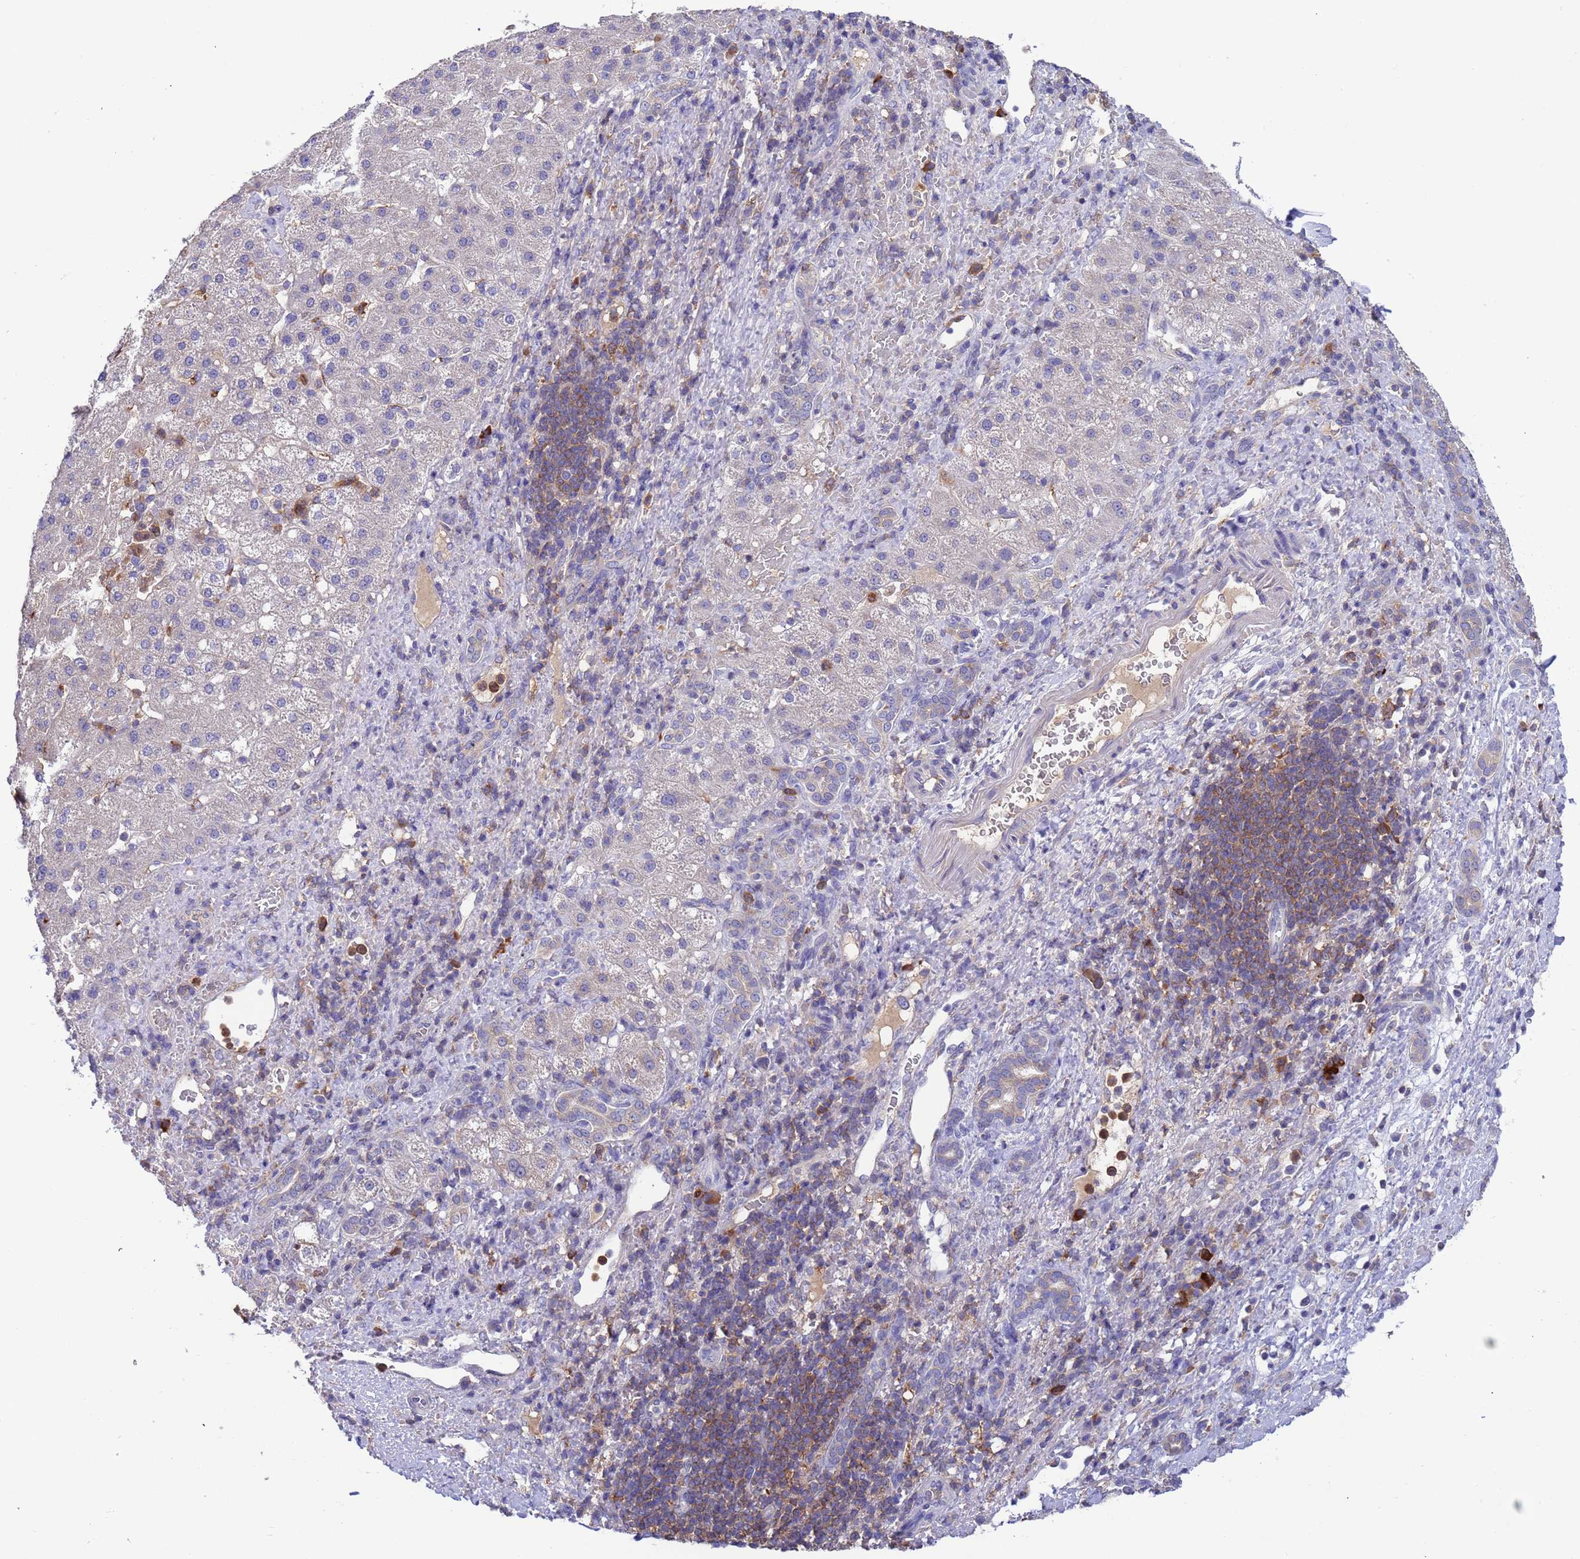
{"staining": {"intensity": "negative", "quantity": "none", "location": "none"}, "tissue": "liver cancer", "cell_type": "Tumor cells", "image_type": "cancer", "snomed": [{"axis": "morphology", "description": "Normal tissue, NOS"}, {"axis": "morphology", "description": "Carcinoma, Hepatocellular, NOS"}, {"axis": "topography", "description": "Liver"}], "caption": "DAB (3,3'-diaminobenzidine) immunohistochemical staining of human liver hepatocellular carcinoma reveals no significant expression in tumor cells.", "gene": "AMPD3", "patient": {"sex": "male", "age": 57}}